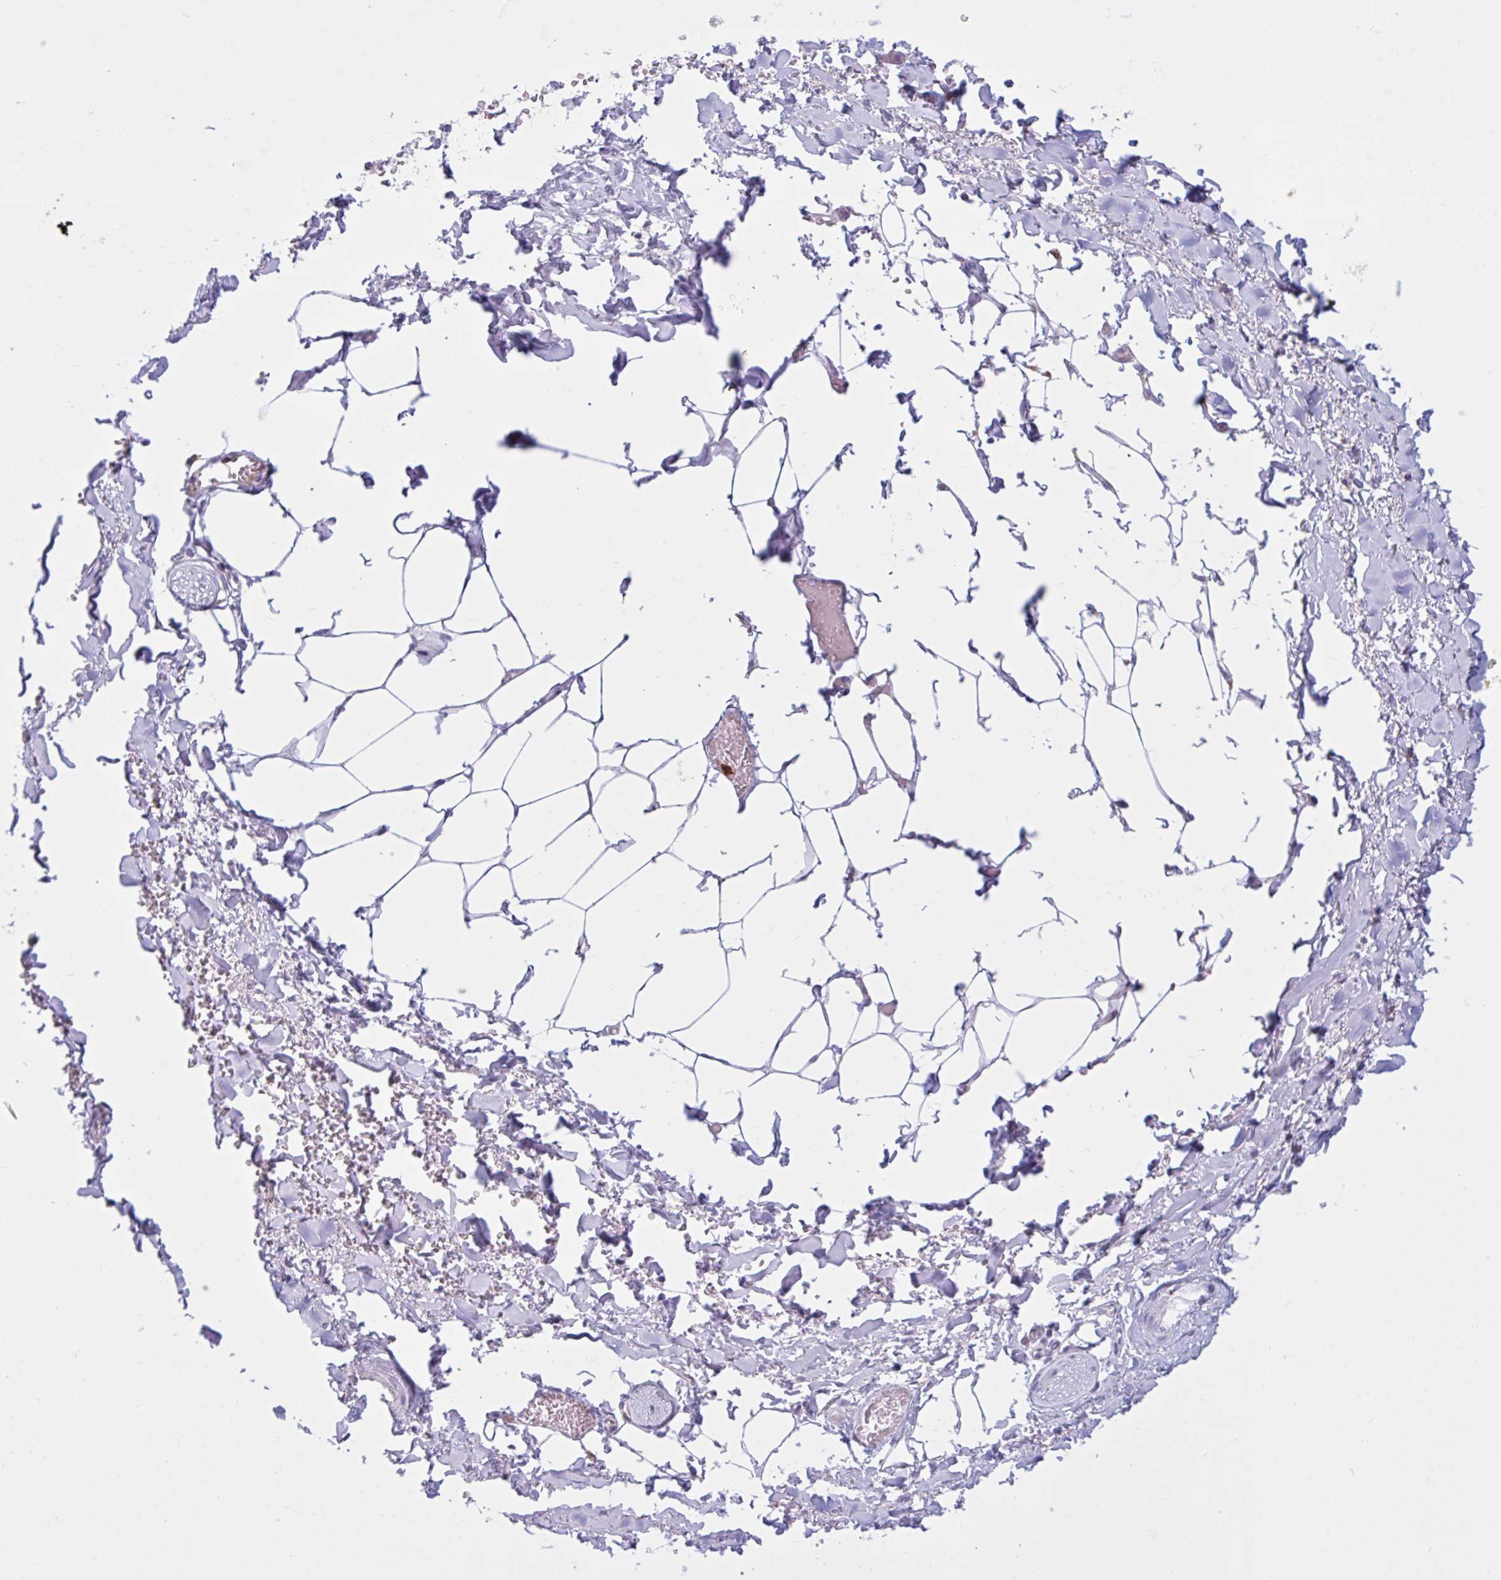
{"staining": {"intensity": "negative", "quantity": "none", "location": "none"}, "tissue": "adipose tissue", "cell_type": "Adipocytes", "image_type": "normal", "snomed": [{"axis": "morphology", "description": "Normal tissue, NOS"}, {"axis": "topography", "description": "Vagina"}, {"axis": "topography", "description": "Peripheral nerve tissue"}], "caption": "The histopathology image reveals no staining of adipocytes in unremarkable adipose tissue. (DAB (3,3'-diaminobenzidine) immunohistochemistry (IHC) with hematoxylin counter stain).", "gene": "CEP120", "patient": {"sex": "female", "age": 71}}